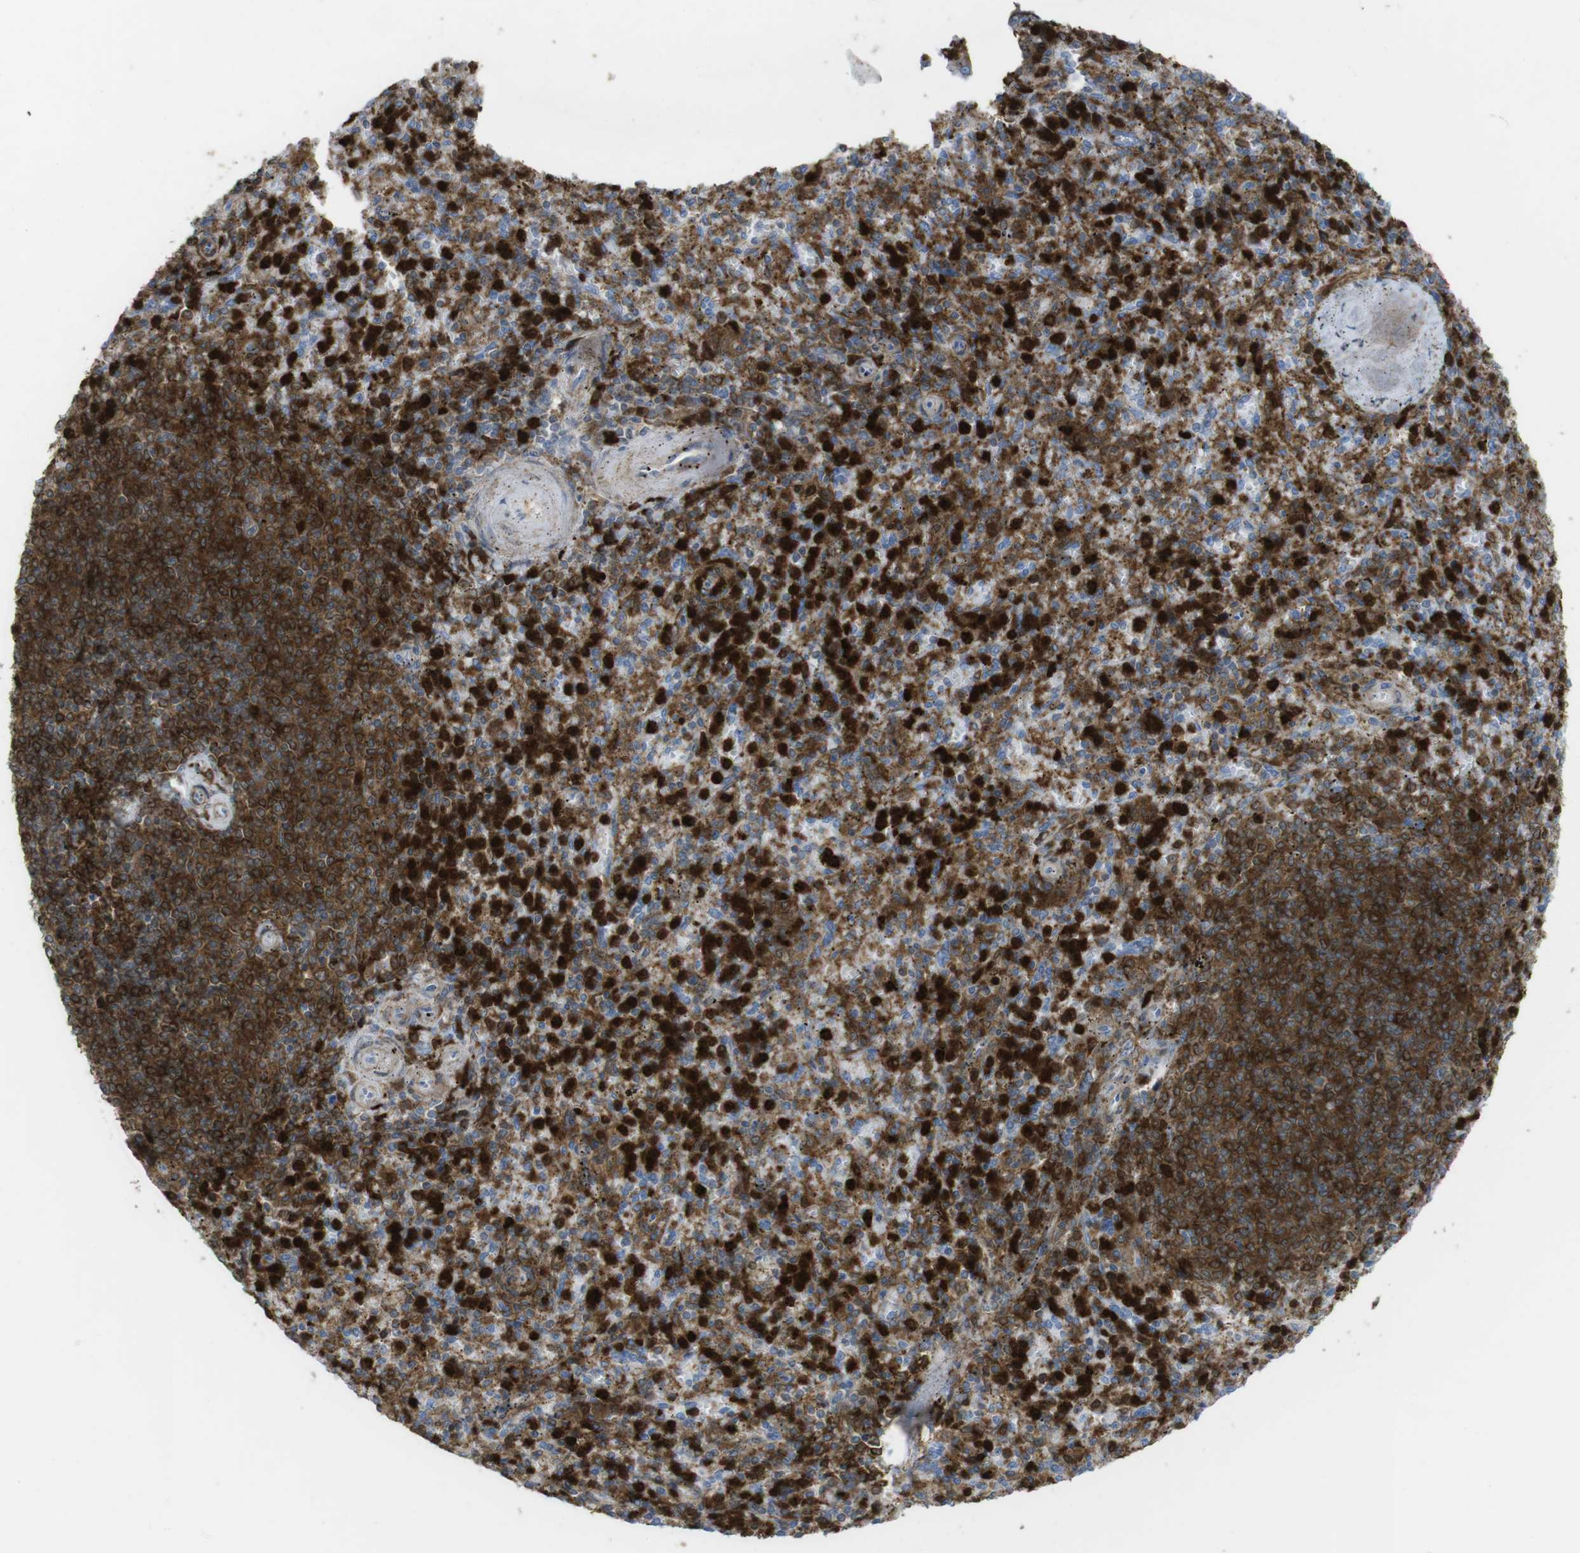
{"staining": {"intensity": "strong", "quantity": "25%-75%", "location": "cytoplasmic/membranous"}, "tissue": "spleen", "cell_type": "Cells in red pulp", "image_type": "normal", "snomed": [{"axis": "morphology", "description": "Normal tissue, NOS"}, {"axis": "topography", "description": "Spleen"}], "caption": "Immunohistochemistry (IHC) image of benign spleen stained for a protein (brown), which reveals high levels of strong cytoplasmic/membranous expression in approximately 25%-75% of cells in red pulp.", "gene": "PRKCD", "patient": {"sex": "male", "age": 72}}